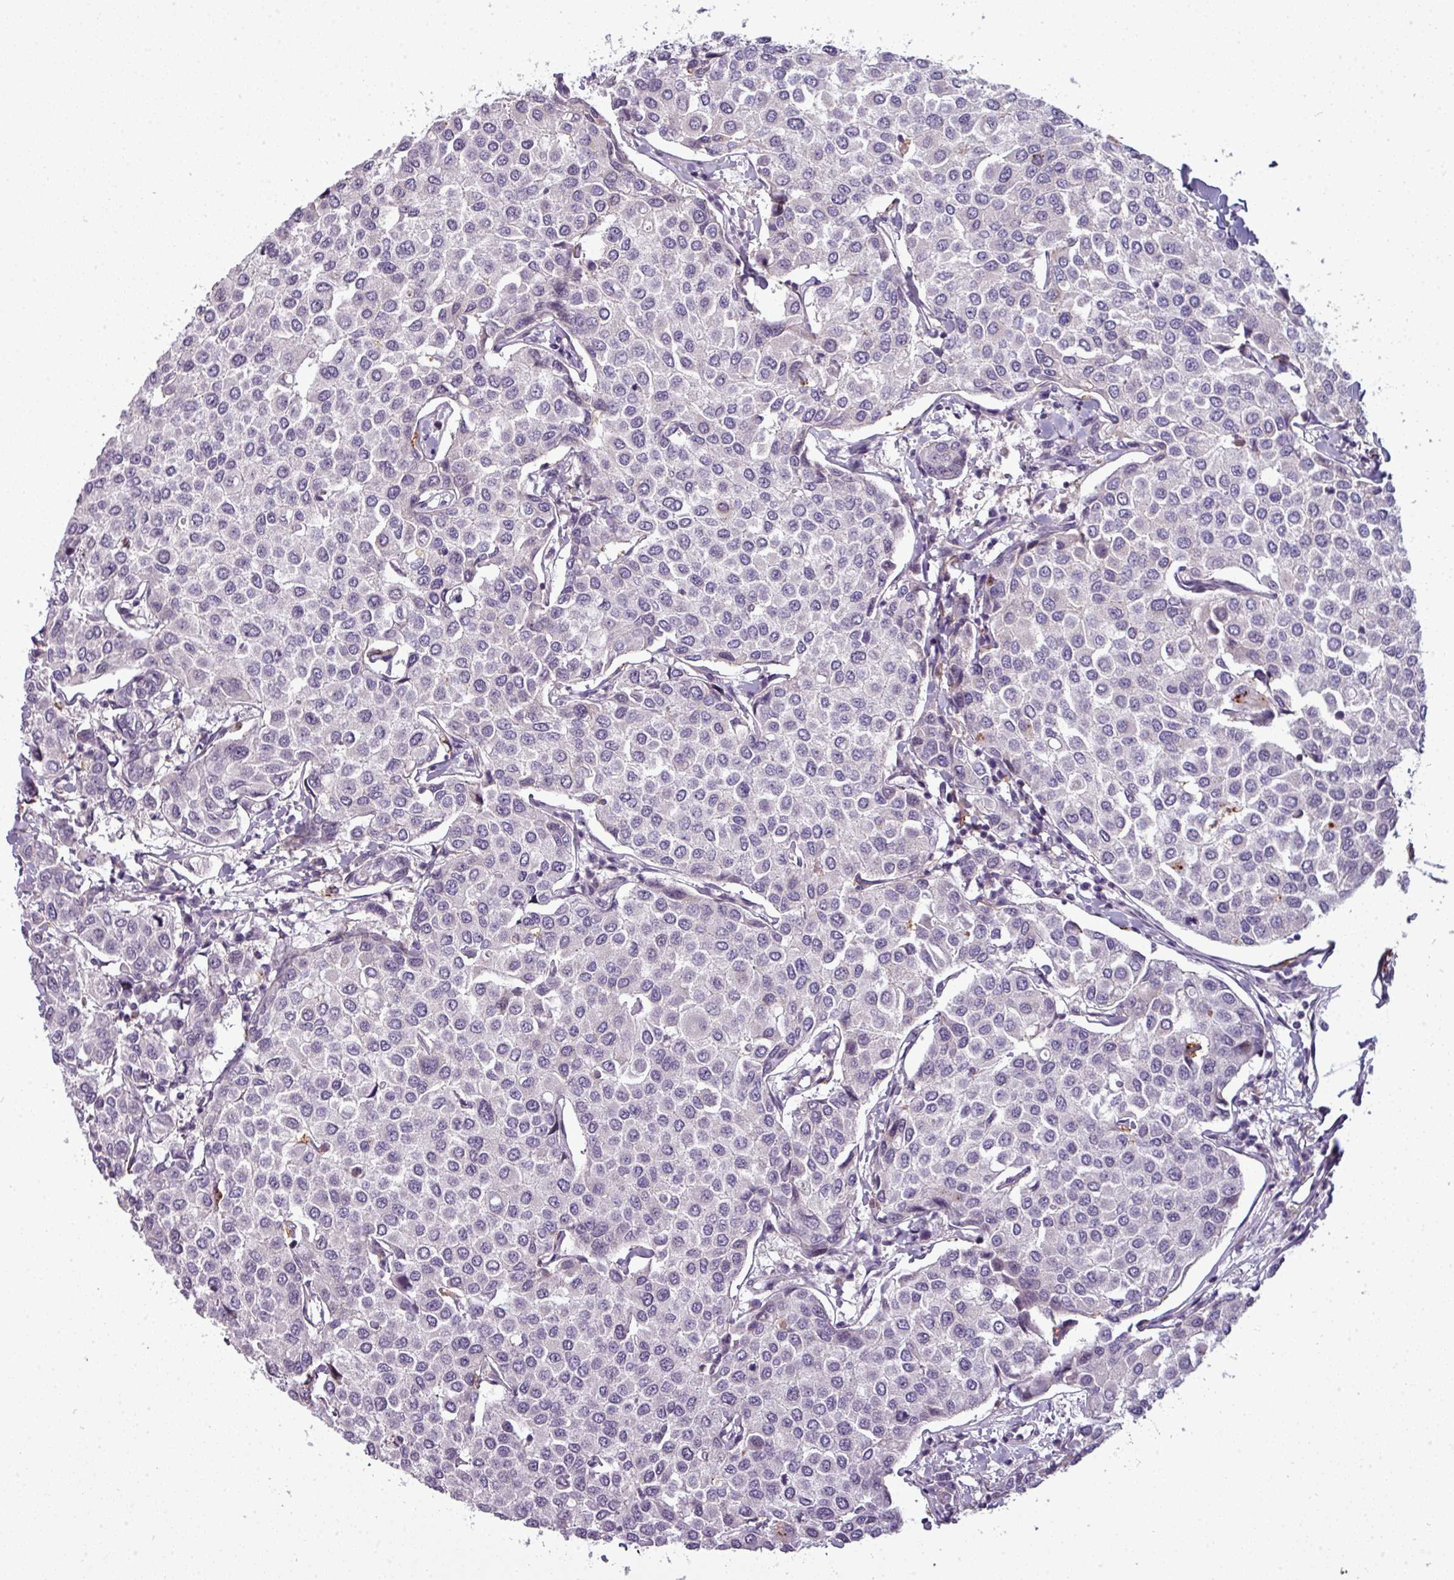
{"staining": {"intensity": "negative", "quantity": "none", "location": "none"}, "tissue": "breast cancer", "cell_type": "Tumor cells", "image_type": "cancer", "snomed": [{"axis": "morphology", "description": "Duct carcinoma"}, {"axis": "topography", "description": "Breast"}], "caption": "This histopathology image is of breast cancer stained with immunohistochemistry (IHC) to label a protein in brown with the nuclei are counter-stained blue. There is no staining in tumor cells. (DAB (3,3'-diaminobenzidine) IHC visualized using brightfield microscopy, high magnification).", "gene": "TMEFF1", "patient": {"sex": "female", "age": 55}}